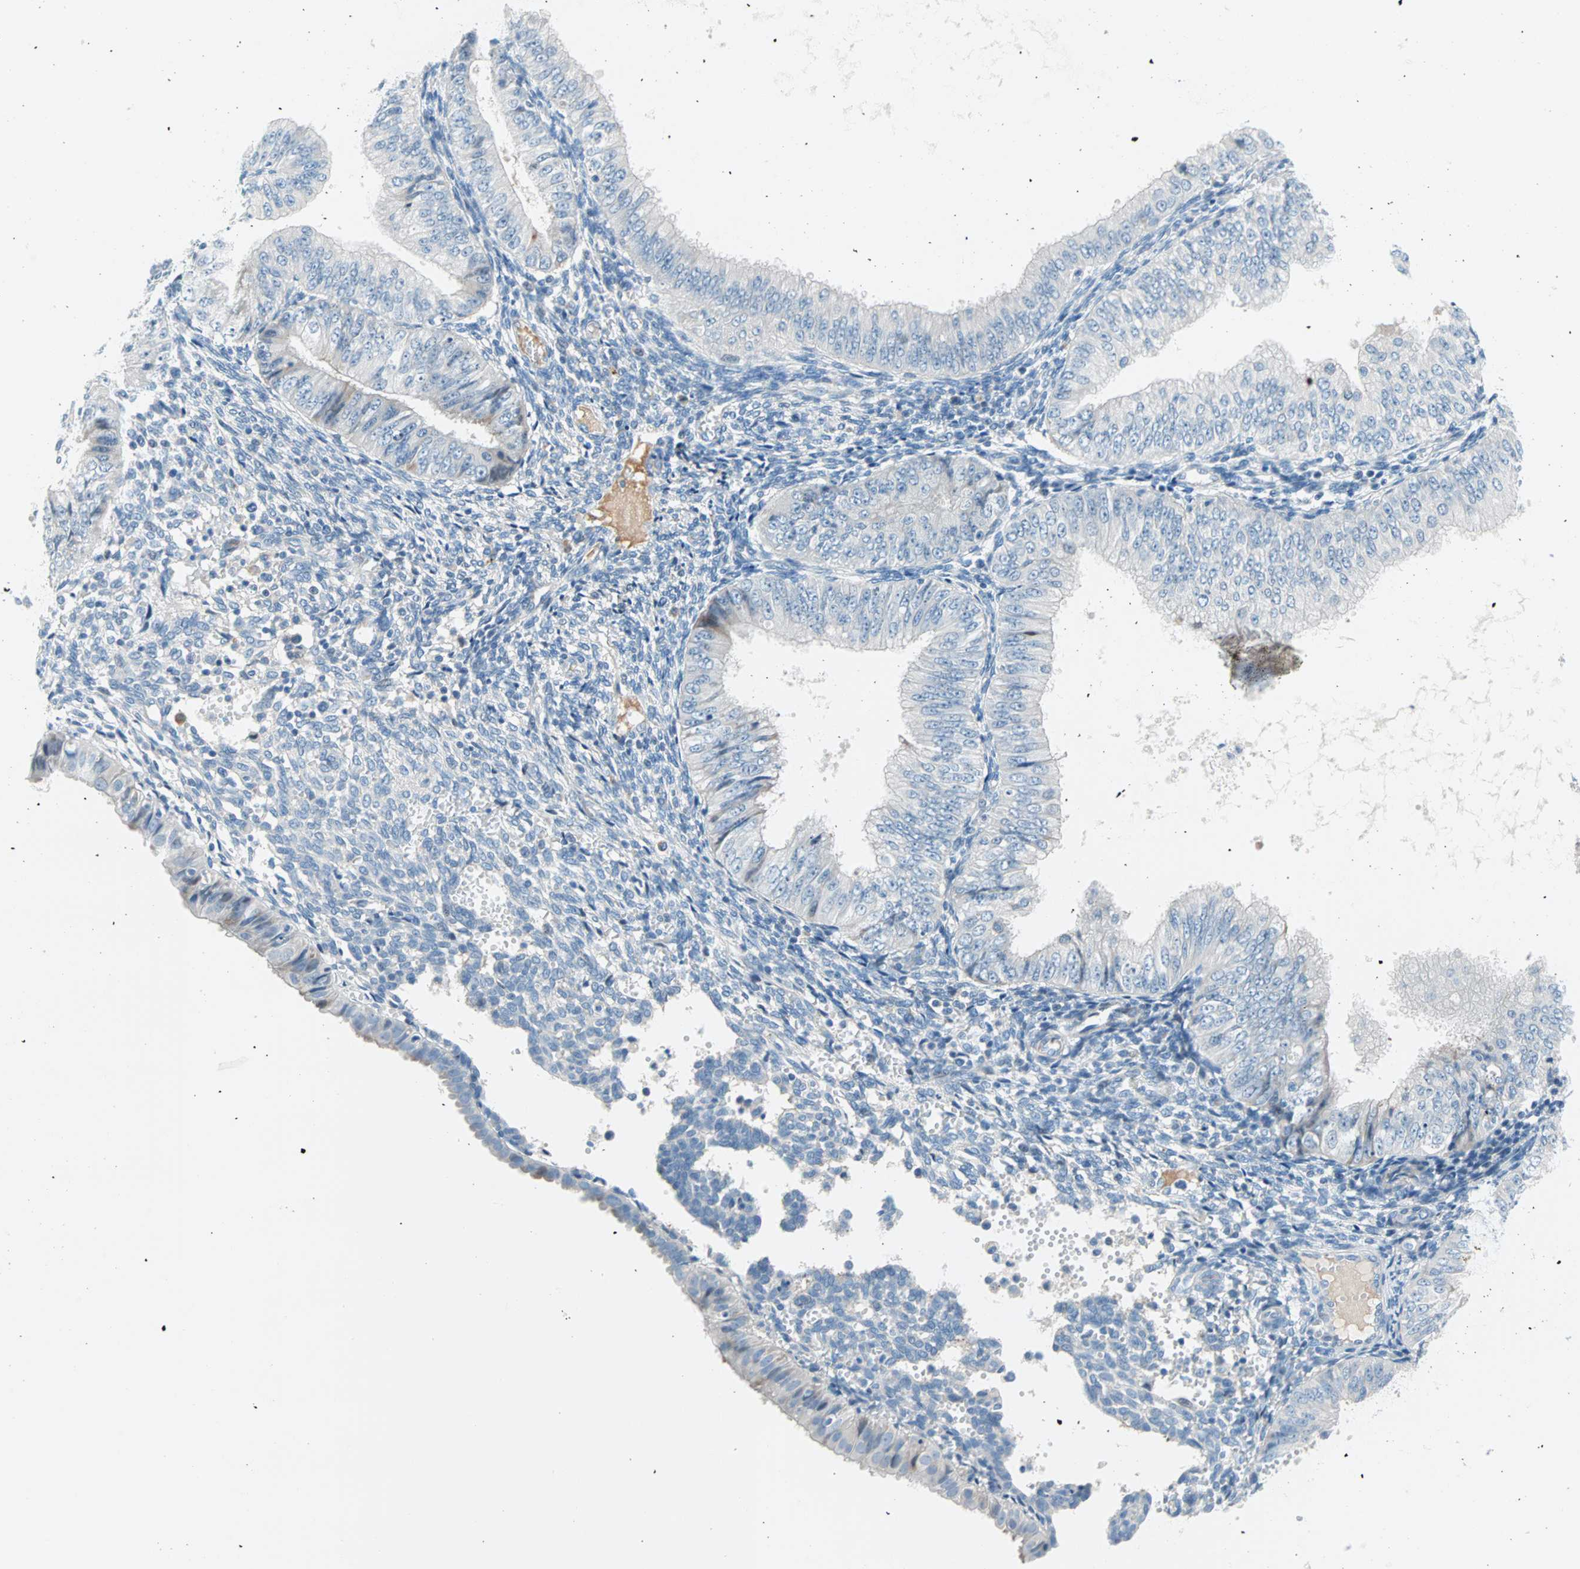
{"staining": {"intensity": "negative", "quantity": "none", "location": "none"}, "tissue": "endometrial cancer", "cell_type": "Tumor cells", "image_type": "cancer", "snomed": [{"axis": "morphology", "description": "Normal tissue, NOS"}, {"axis": "morphology", "description": "Adenocarcinoma, NOS"}, {"axis": "topography", "description": "Endometrium"}], "caption": "An image of adenocarcinoma (endometrial) stained for a protein reveals no brown staining in tumor cells.", "gene": "TMEM163", "patient": {"sex": "female", "age": 53}}